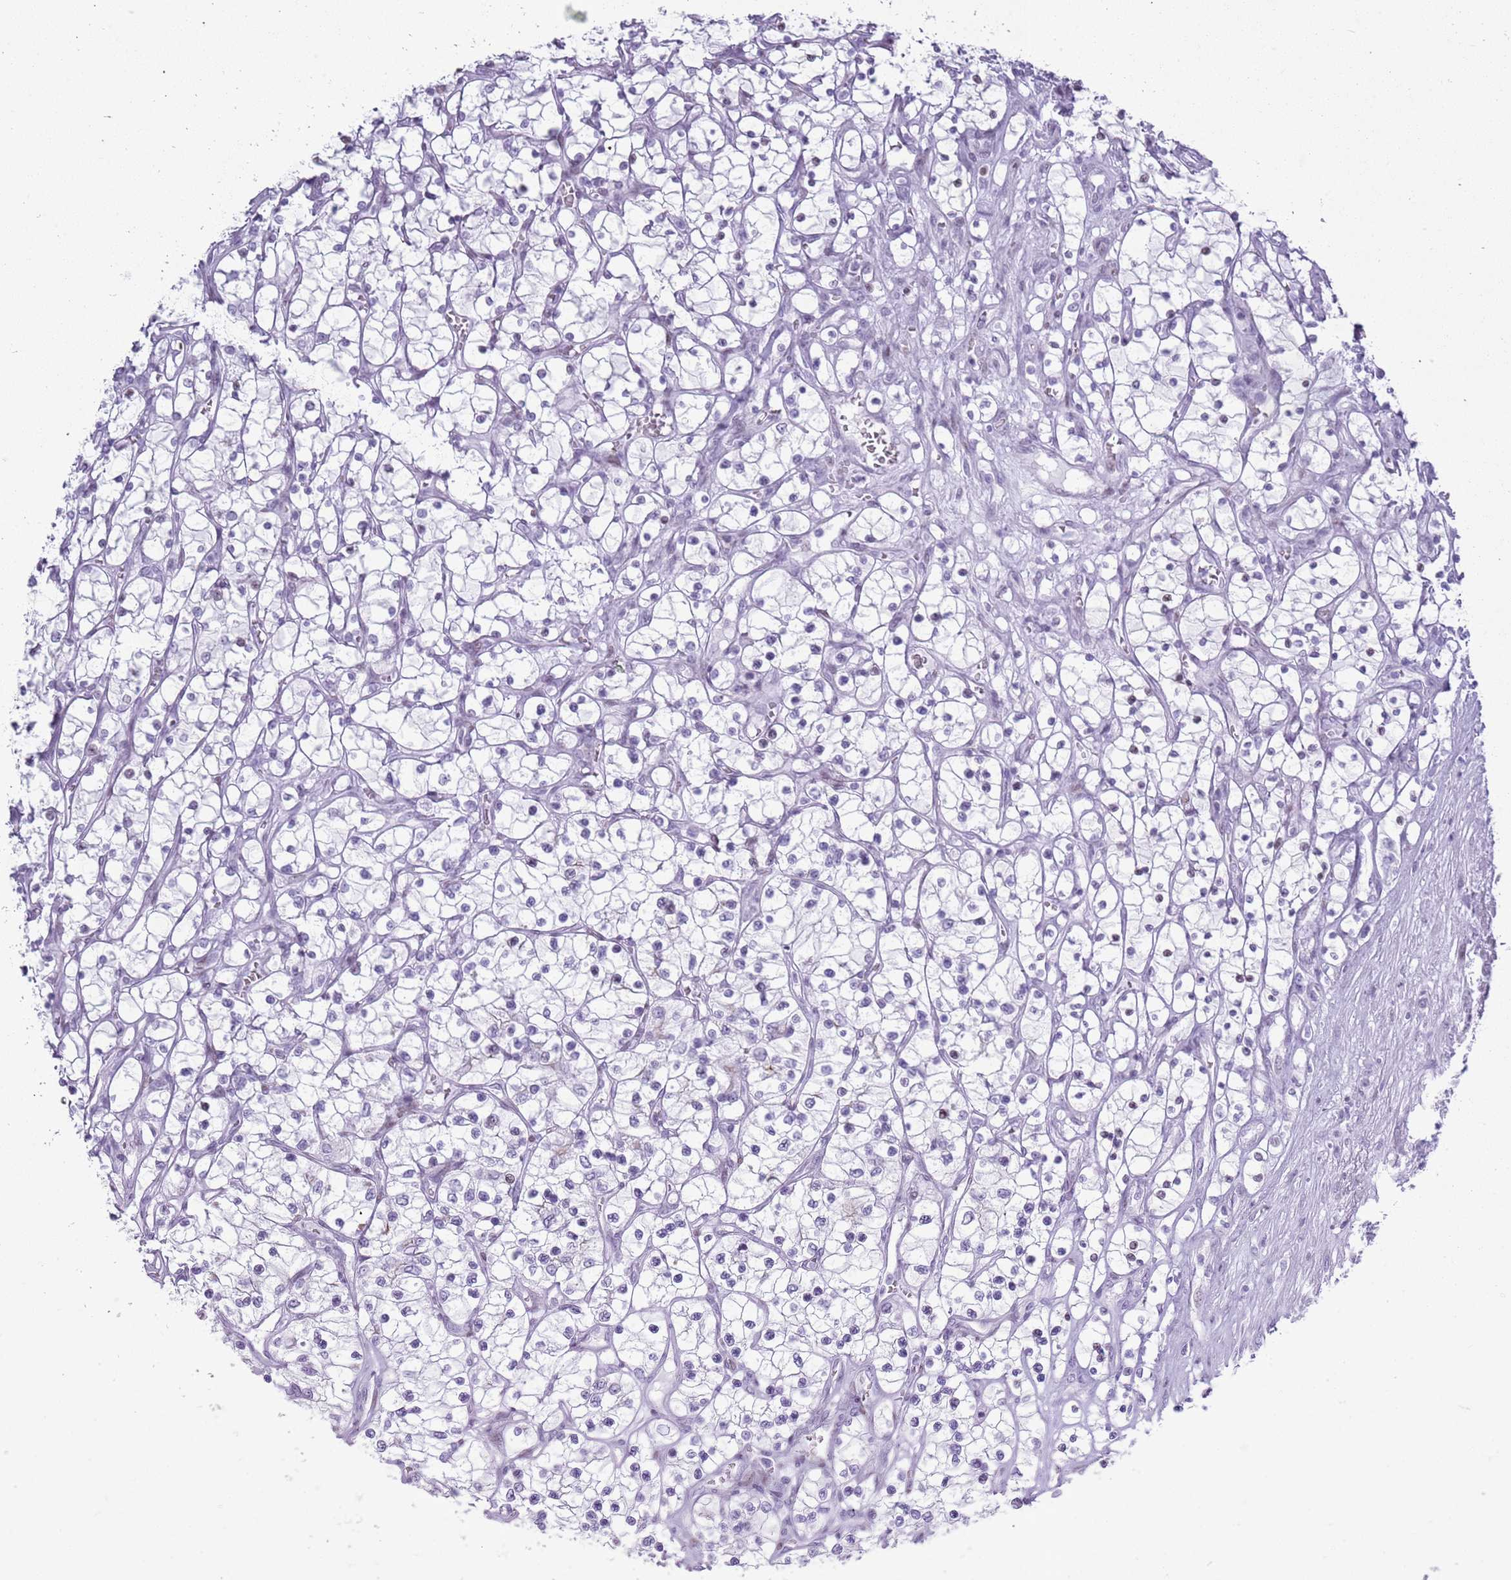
{"staining": {"intensity": "negative", "quantity": "none", "location": "none"}, "tissue": "renal cancer", "cell_type": "Tumor cells", "image_type": "cancer", "snomed": [{"axis": "morphology", "description": "Adenocarcinoma, NOS"}, {"axis": "topography", "description": "Kidney"}], "caption": "An immunohistochemistry photomicrograph of renal cancer is shown. There is no staining in tumor cells of renal cancer. The staining was performed using DAB (3,3'-diaminobenzidine) to visualize the protein expression in brown, while the nuclei were stained in blue with hematoxylin (Magnification: 20x).", "gene": "ASIP", "patient": {"sex": "female", "age": 69}}